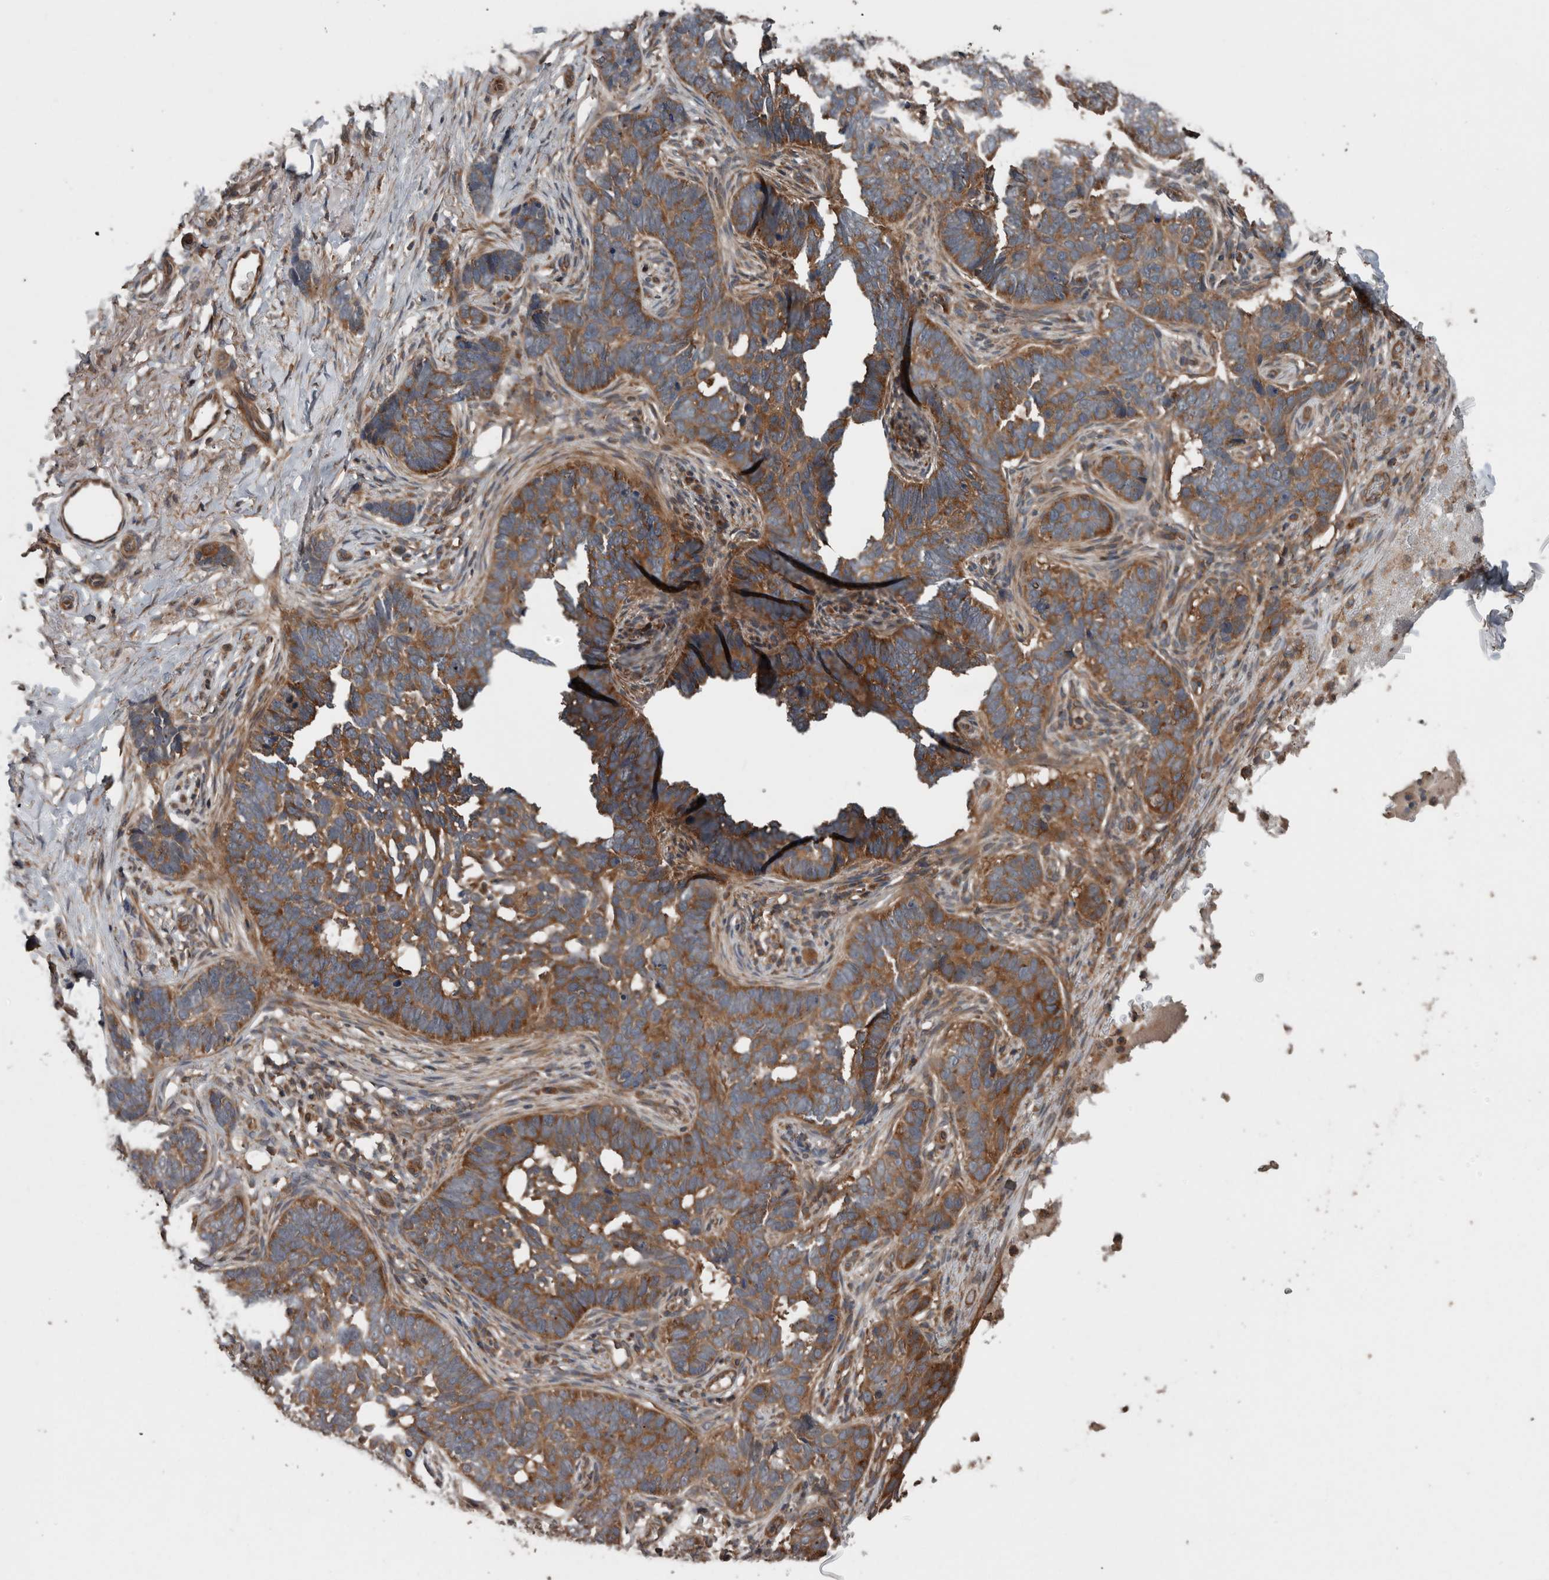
{"staining": {"intensity": "strong", "quantity": ">75%", "location": "cytoplasmic/membranous"}, "tissue": "skin cancer", "cell_type": "Tumor cells", "image_type": "cancer", "snomed": [{"axis": "morphology", "description": "Normal tissue, NOS"}, {"axis": "morphology", "description": "Basal cell carcinoma"}, {"axis": "topography", "description": "Skin"}], "caption": "Skin cancer stained for a protein shows strong cytoplasmic/membranous positivity in tumor cells.", "gene": "RIOK3", "patient": {"sex": "male", "age": 77}}